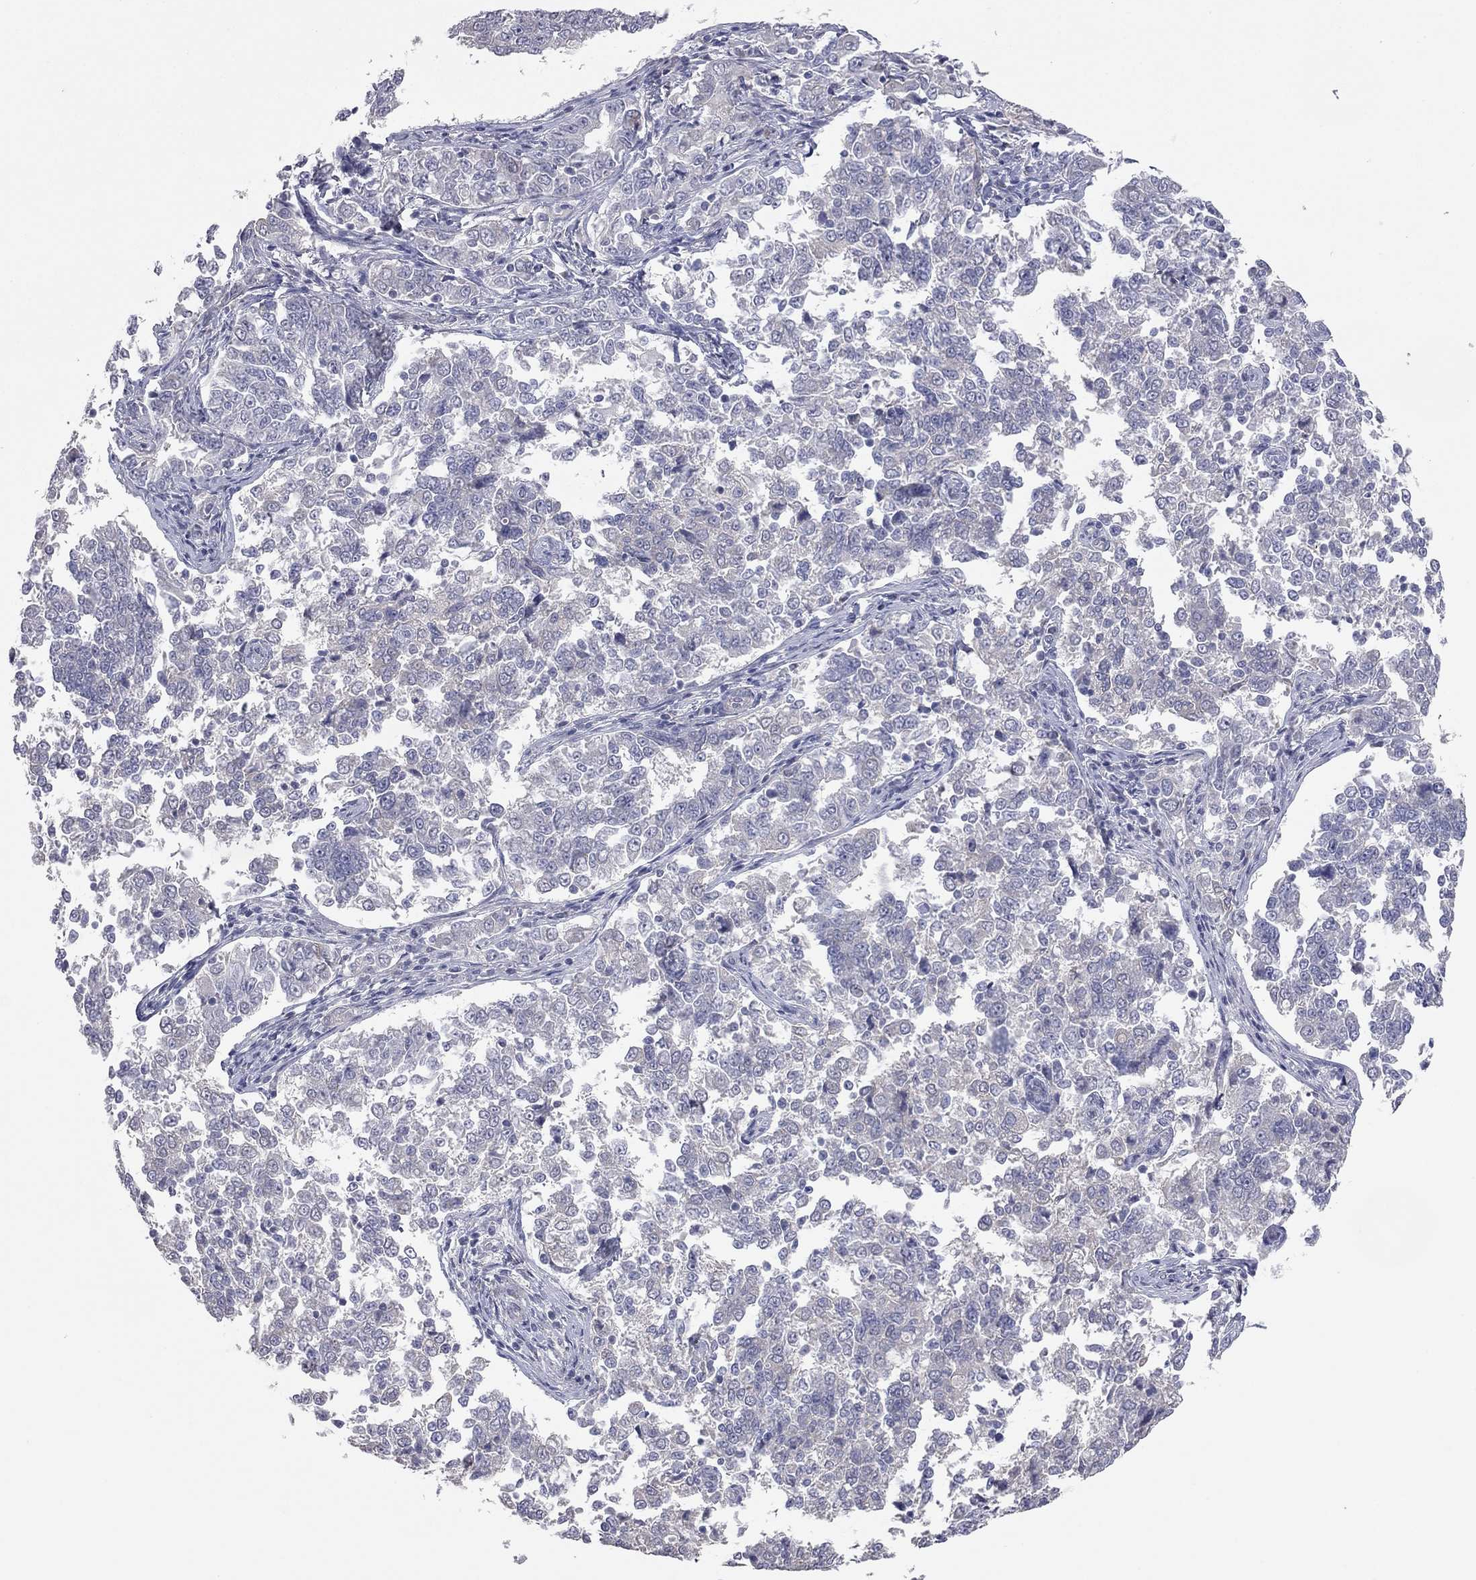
{"staining": {"intensity": "negative", "quantity": "none", "location": "none"}, "tissue": "endometrial cancer", "cell_type": "Tumor cells", "image_type": "cancer", "snomed": [{"axis": "morphology", "description": "Adenocarcinoma, NOS"}, {"axis": "topography", "description": "Endometrium"}], "caption": "DAB (3,3'-diaminobenzidine) immunohistochemical staining of human endometrial adenocarcinoma exhibits no significant positivity in tumor cells.", "gene": "KCNB1", "patient": {"sex": "female", "age": 43}}